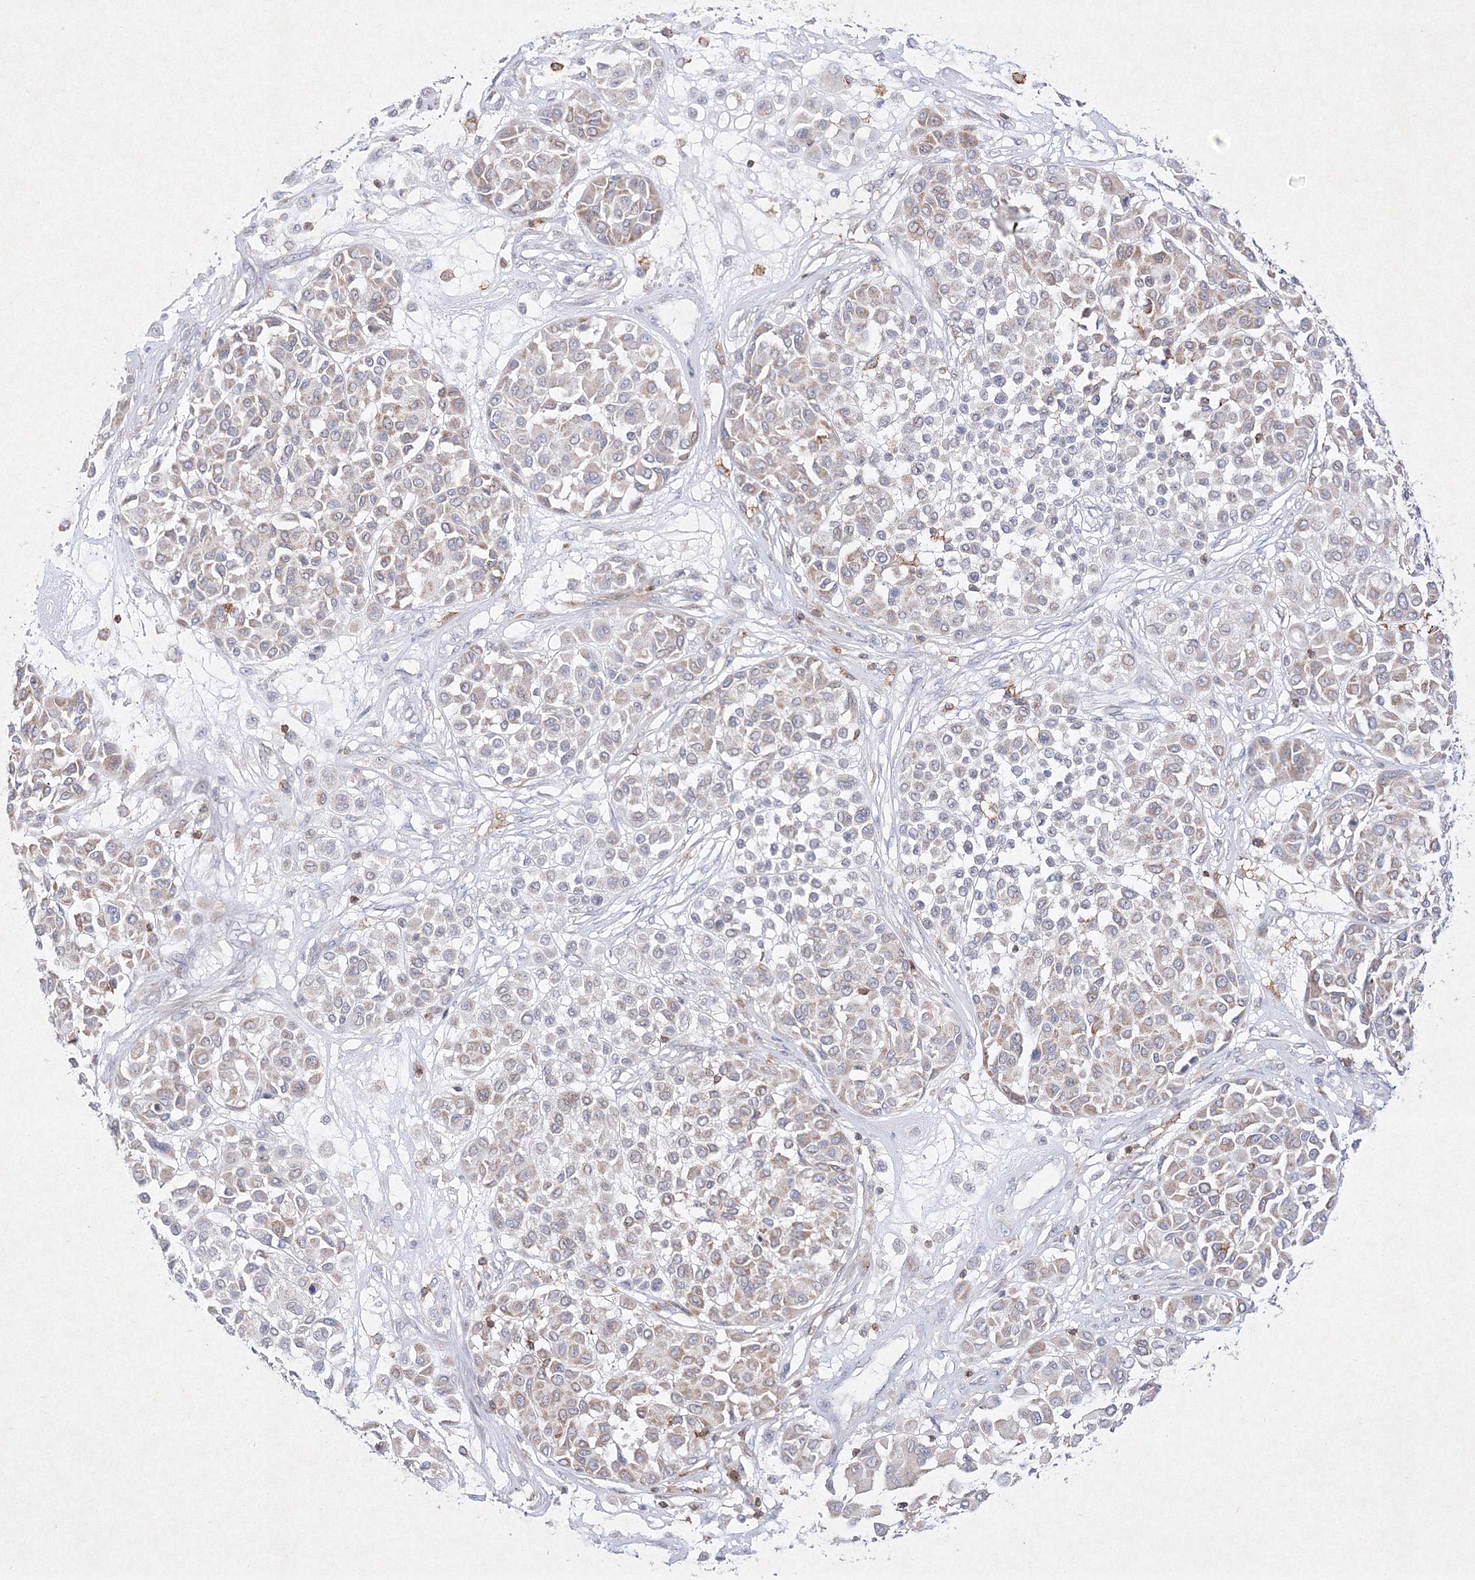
{"staining": {"intensity": "weak", "quantity": "<25%", "location": "cytoplasmic/membranous"}, "tissue": "melanoma", "cell_type": "Tumor cells", "image_type": "cancer", "snomed": [{"axis": "morphology", "description": "Malignant melanoma, Metastatic site"}, {"axis": "topography", "description": "Soft tissue"}], "caption": "Protein analysis of malignant melanoma (metastatic site) demonstrates no significant expression in tumor cells.", "gene": "HCST", "patient": {"sex": "male", "age": 41}}